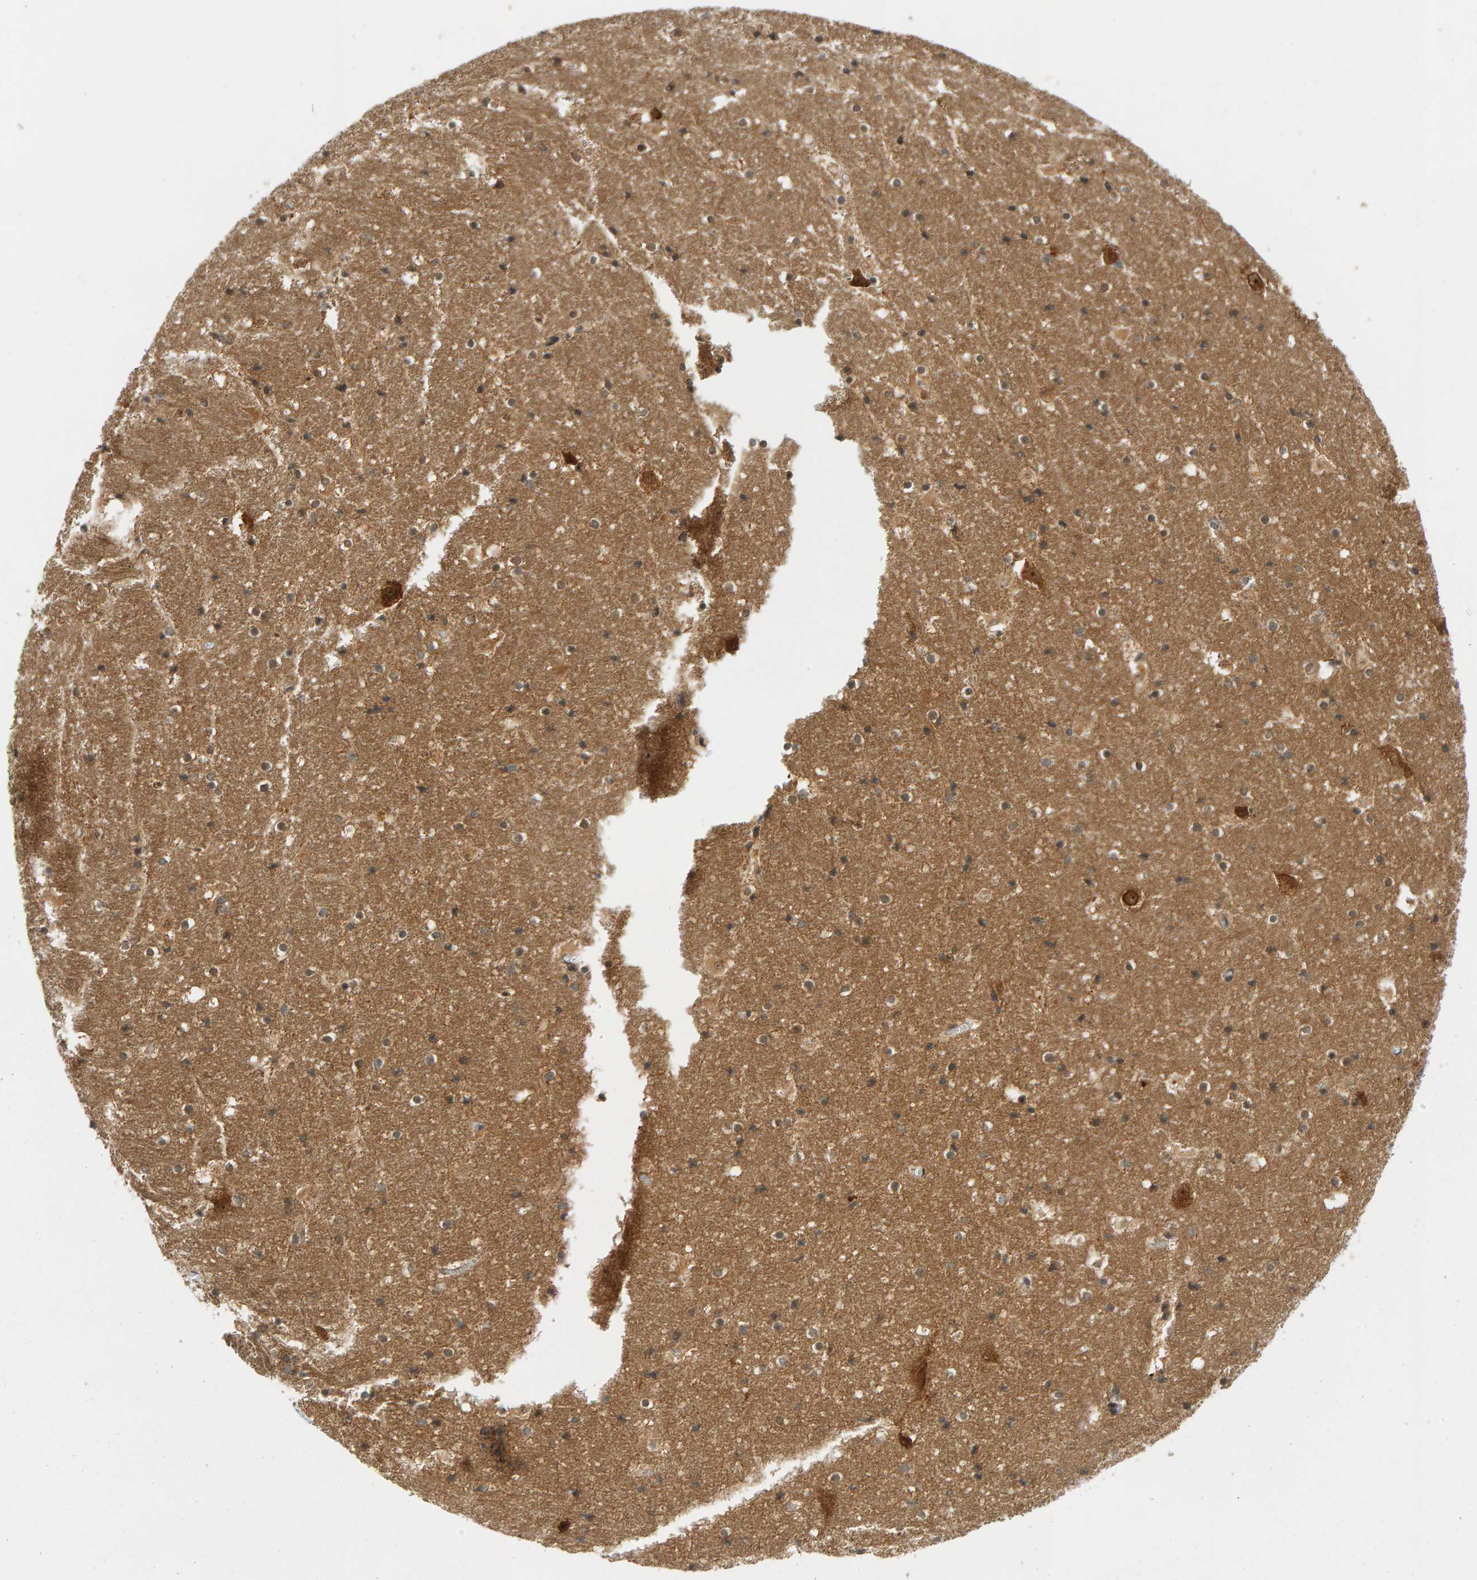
{"staining": {"intensity": "strong", "quantity": "25%-75%", "location": "cytoplasmic/membranous"}, "tissue": "hippocampus", "cell_type": "Glial cells", "image_type": "normal", "snomed": [{"axis": "morphology", "description": "Normal tissue, NOS"}, {"axis": "topography", "description": "Hippocampus"}], "caption": "A brown stain shows strong cytoplasmic/membranous staining of a protein in glial cells of unremarkable human hippocampus.", "gene": "BAHCC1", "patient": {"sex": "male", "age": 45}}